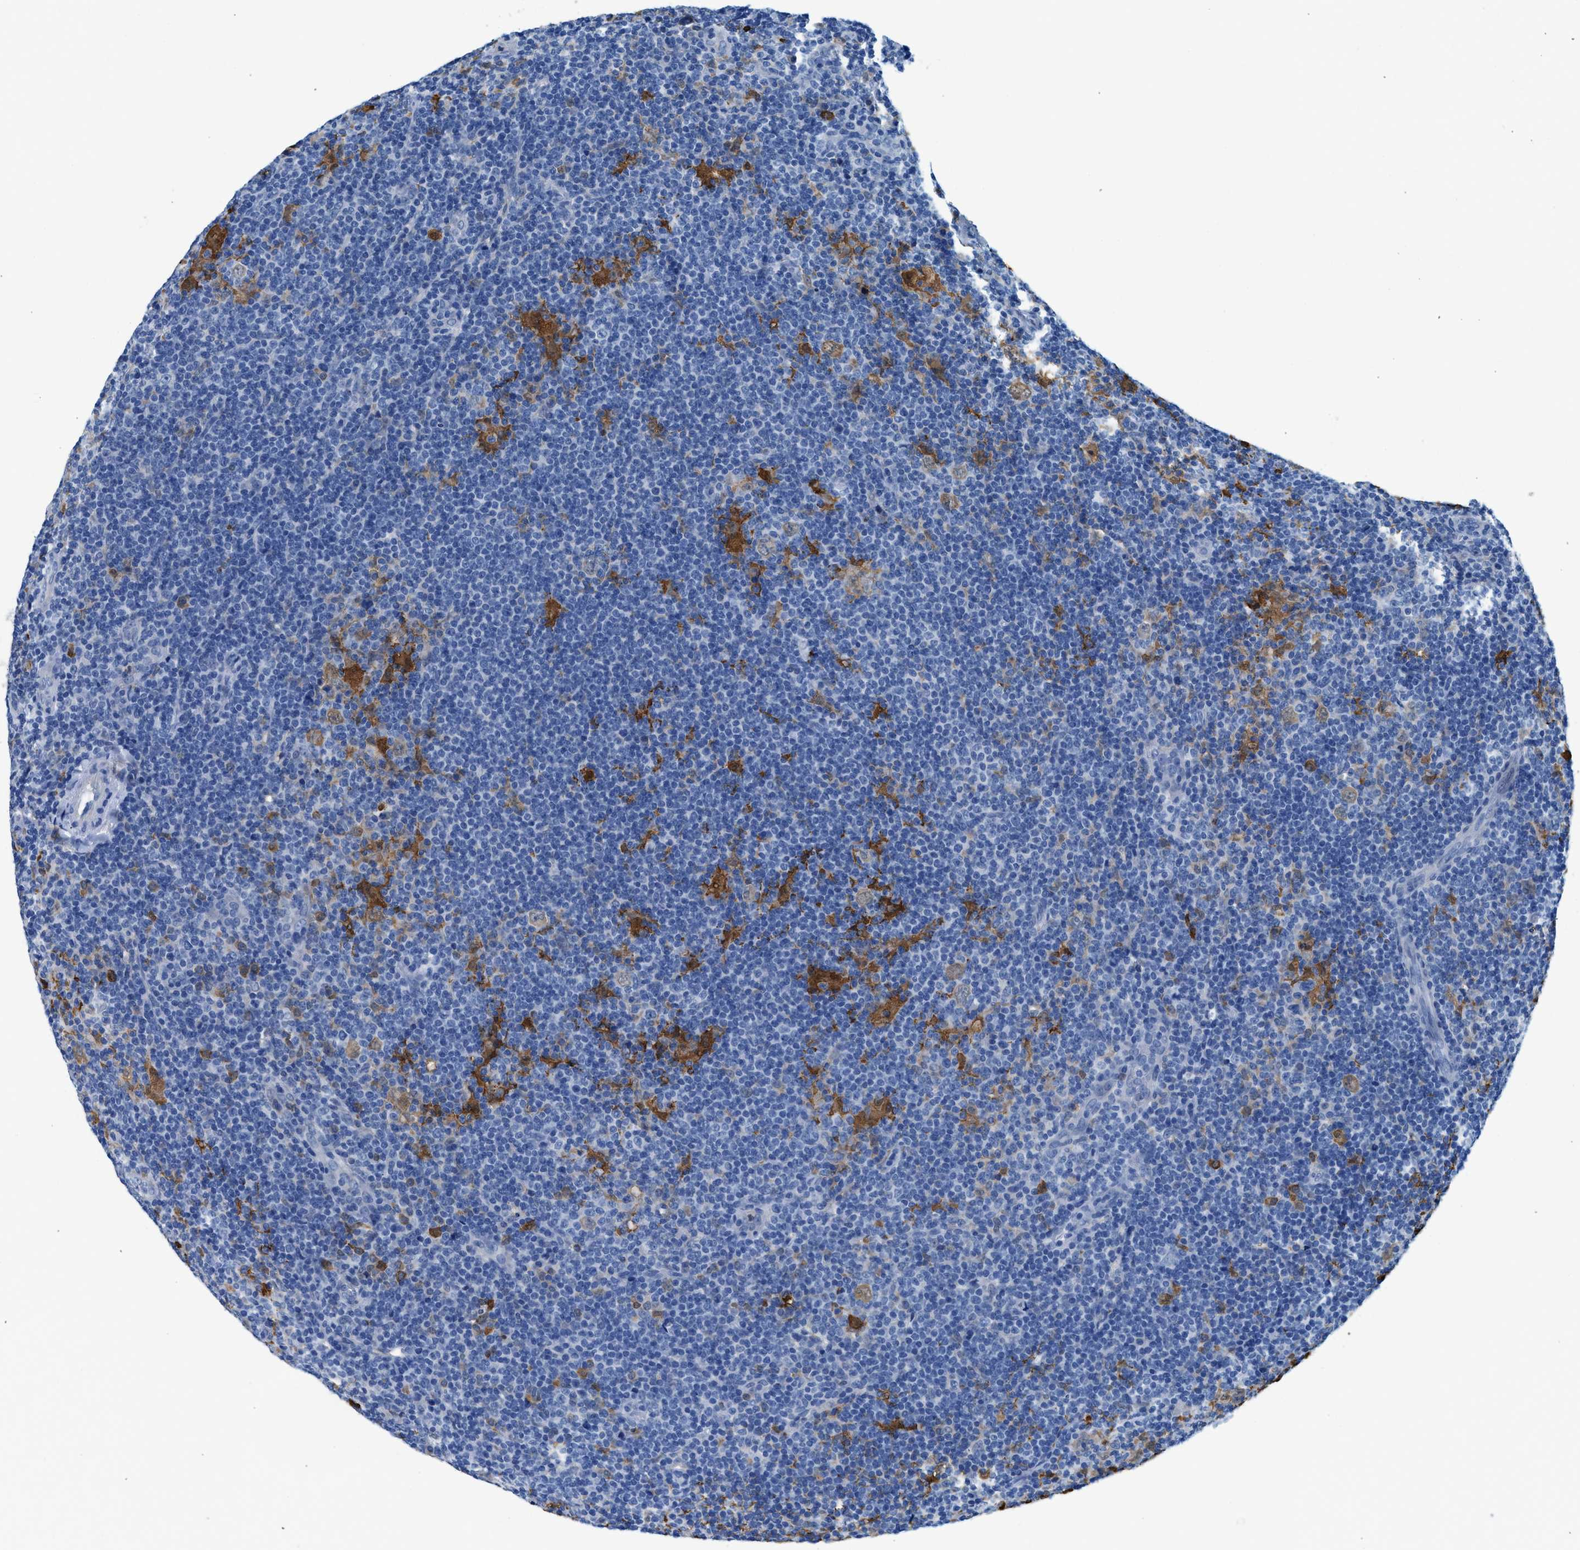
{"staining": {"intensity": "moderate", "quantity": ">75%", "location": "cytoplasmic/membranous"}, "tissue": "lymphoma", "cell_type": "Tumor cells", "image_type": "cancer", "snomed": [{"axis": "morphology", "description": "Hodgkin's disease, NOS"}, {"axis": "topography", "description": "Lymph node"}], "caption": "Protein expression by immunohistochemistry (IHC) shows moderate cytoplasmic/membranous positivity in about >75% of tumor cells in lymphoma.", "gene": "FADS6", "patient": {"sex": "female", "age": 57}}